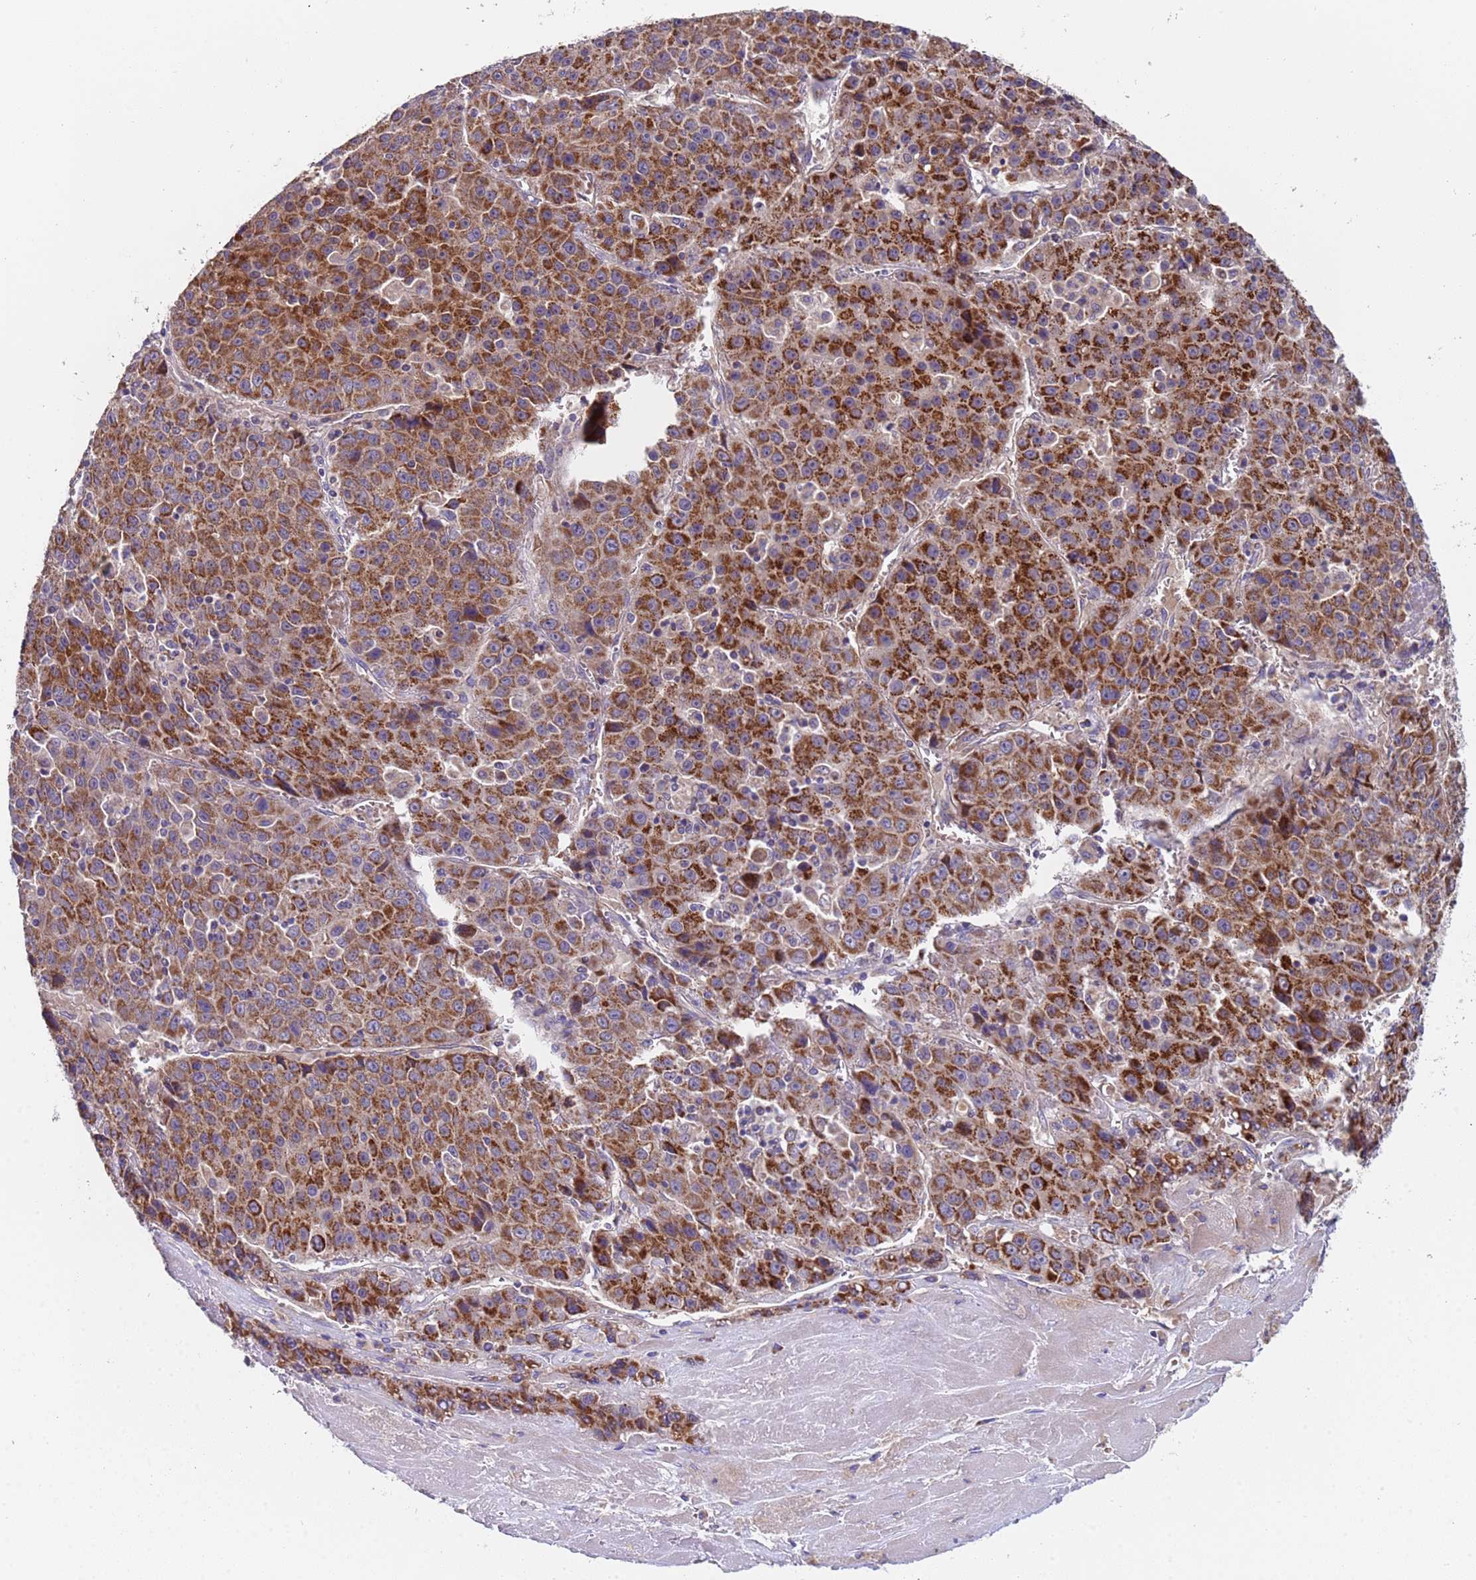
{"staining": {"intensity": "strong", "quantity": ">75%", "location": "cytoplasmic/membranous"}, "tissue": "liver cancer", "cell_type": "Tumor cells", "image_type": "cancer", "snomed": [{"axis": "morphology", "description": "Carcinoma, Hepatocellular, NOS"}, {"axis": "topography", "description": "Liver"}], "caption": "Immunohistochemical staining of liver cancer (hepatocellular carcinoma) demonstrates high levels of strong cytoplasmic/membranous protein staining in approximately >75% of tumor cells. (Brightfield microscopy of DAB IHC at high magnification).", "gene": "TMEM126A", "patient": {"sex": "female", "age": 53}}